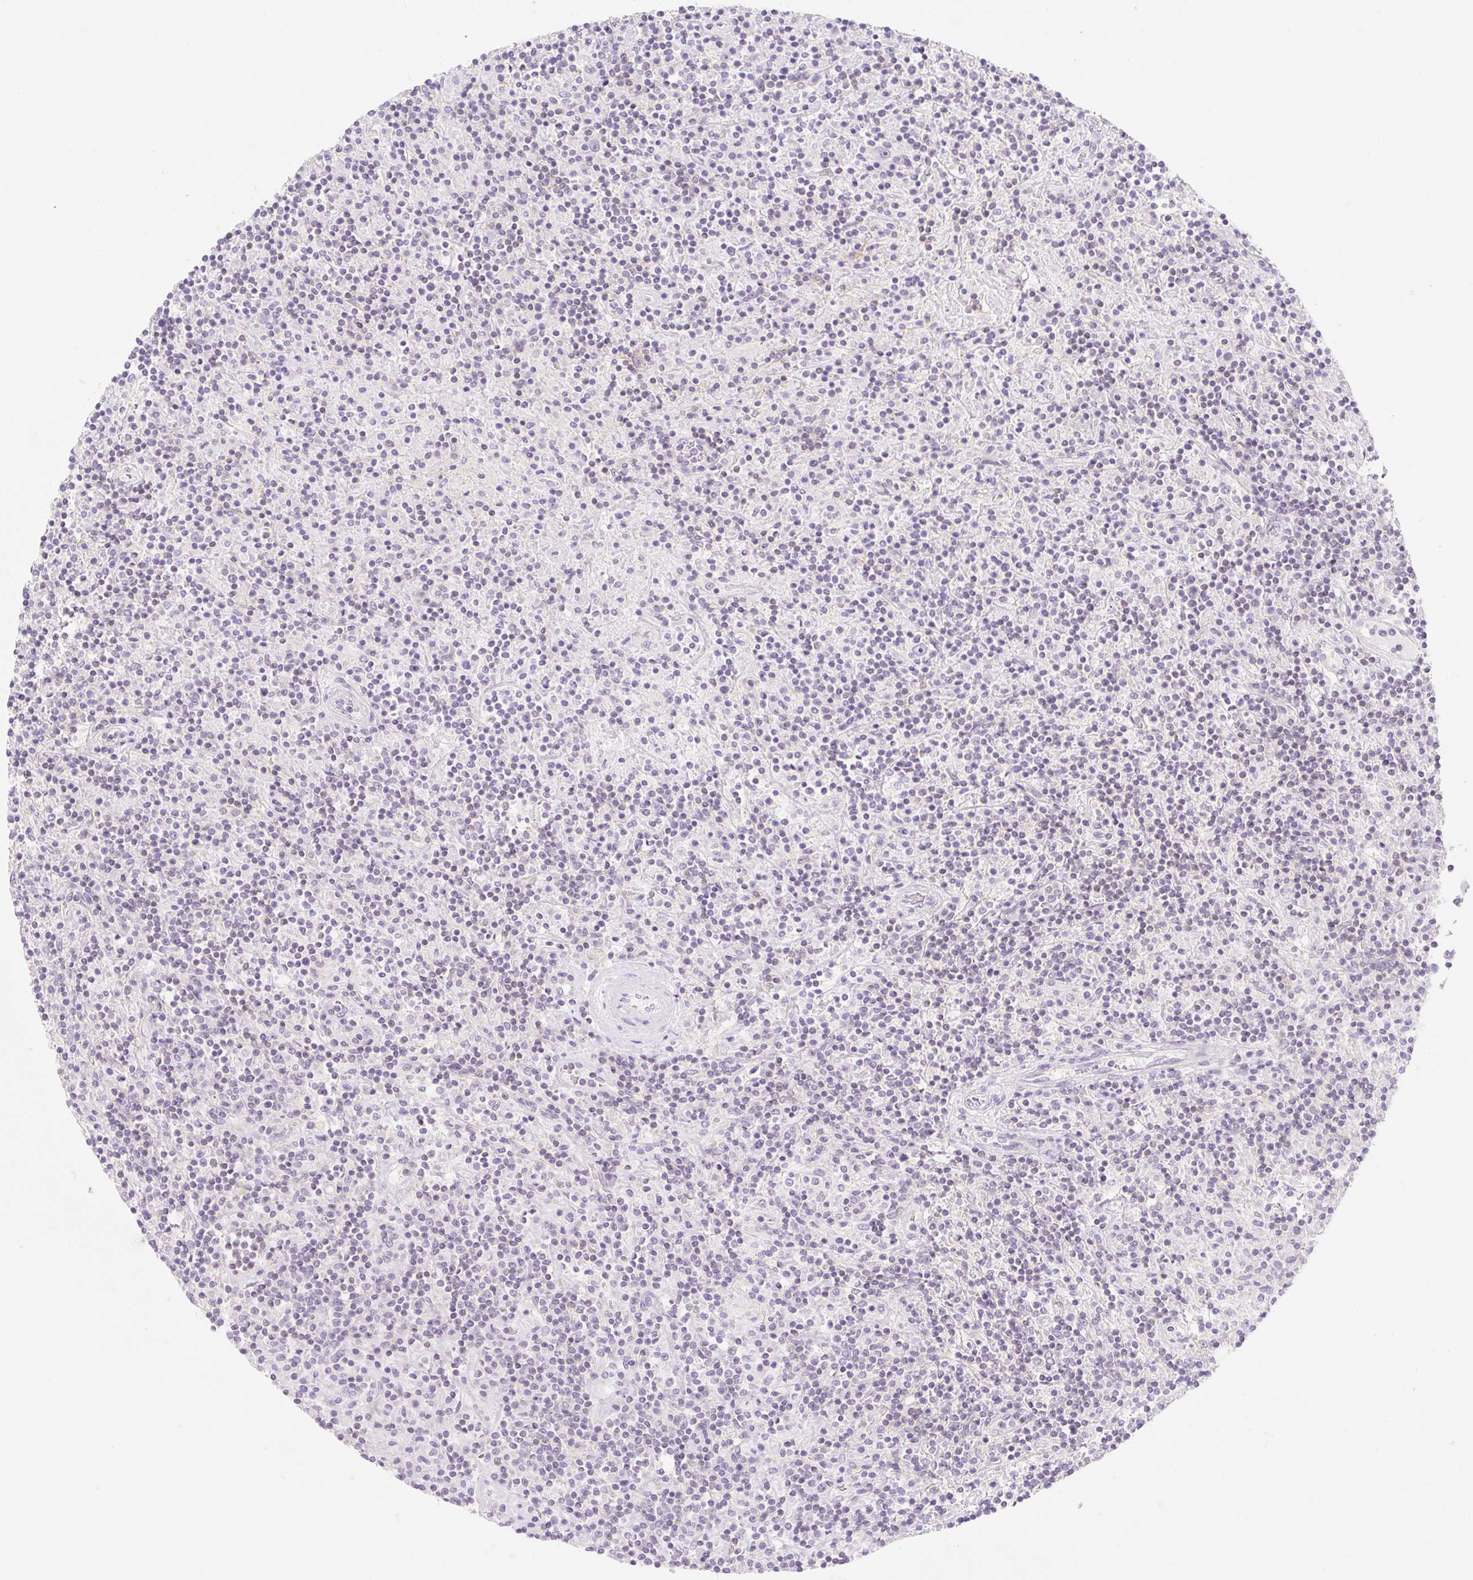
{"staining": {"intensity": "negative", "quantity": "none", "location": "none"}, "tissue": "lymphoma", "cell_type": "Tumor cells", "image_type": "cancer", "snomed": [{"axis": "morphology", "description": "Hodgkin's disease, NOS"}, {"axis": "topography", "description": "Lymph node"}], "caption": "Immunohistochemistry (IHC) histopathology image of neoplastic tissue: Hodgkin's disease stained with DAB (3,3'-diaminobenzidine) demonstrates no significant protein expression in tumor cells.", "gene": "LYVE1", "patient": {"sex": "male", "age": 70}}